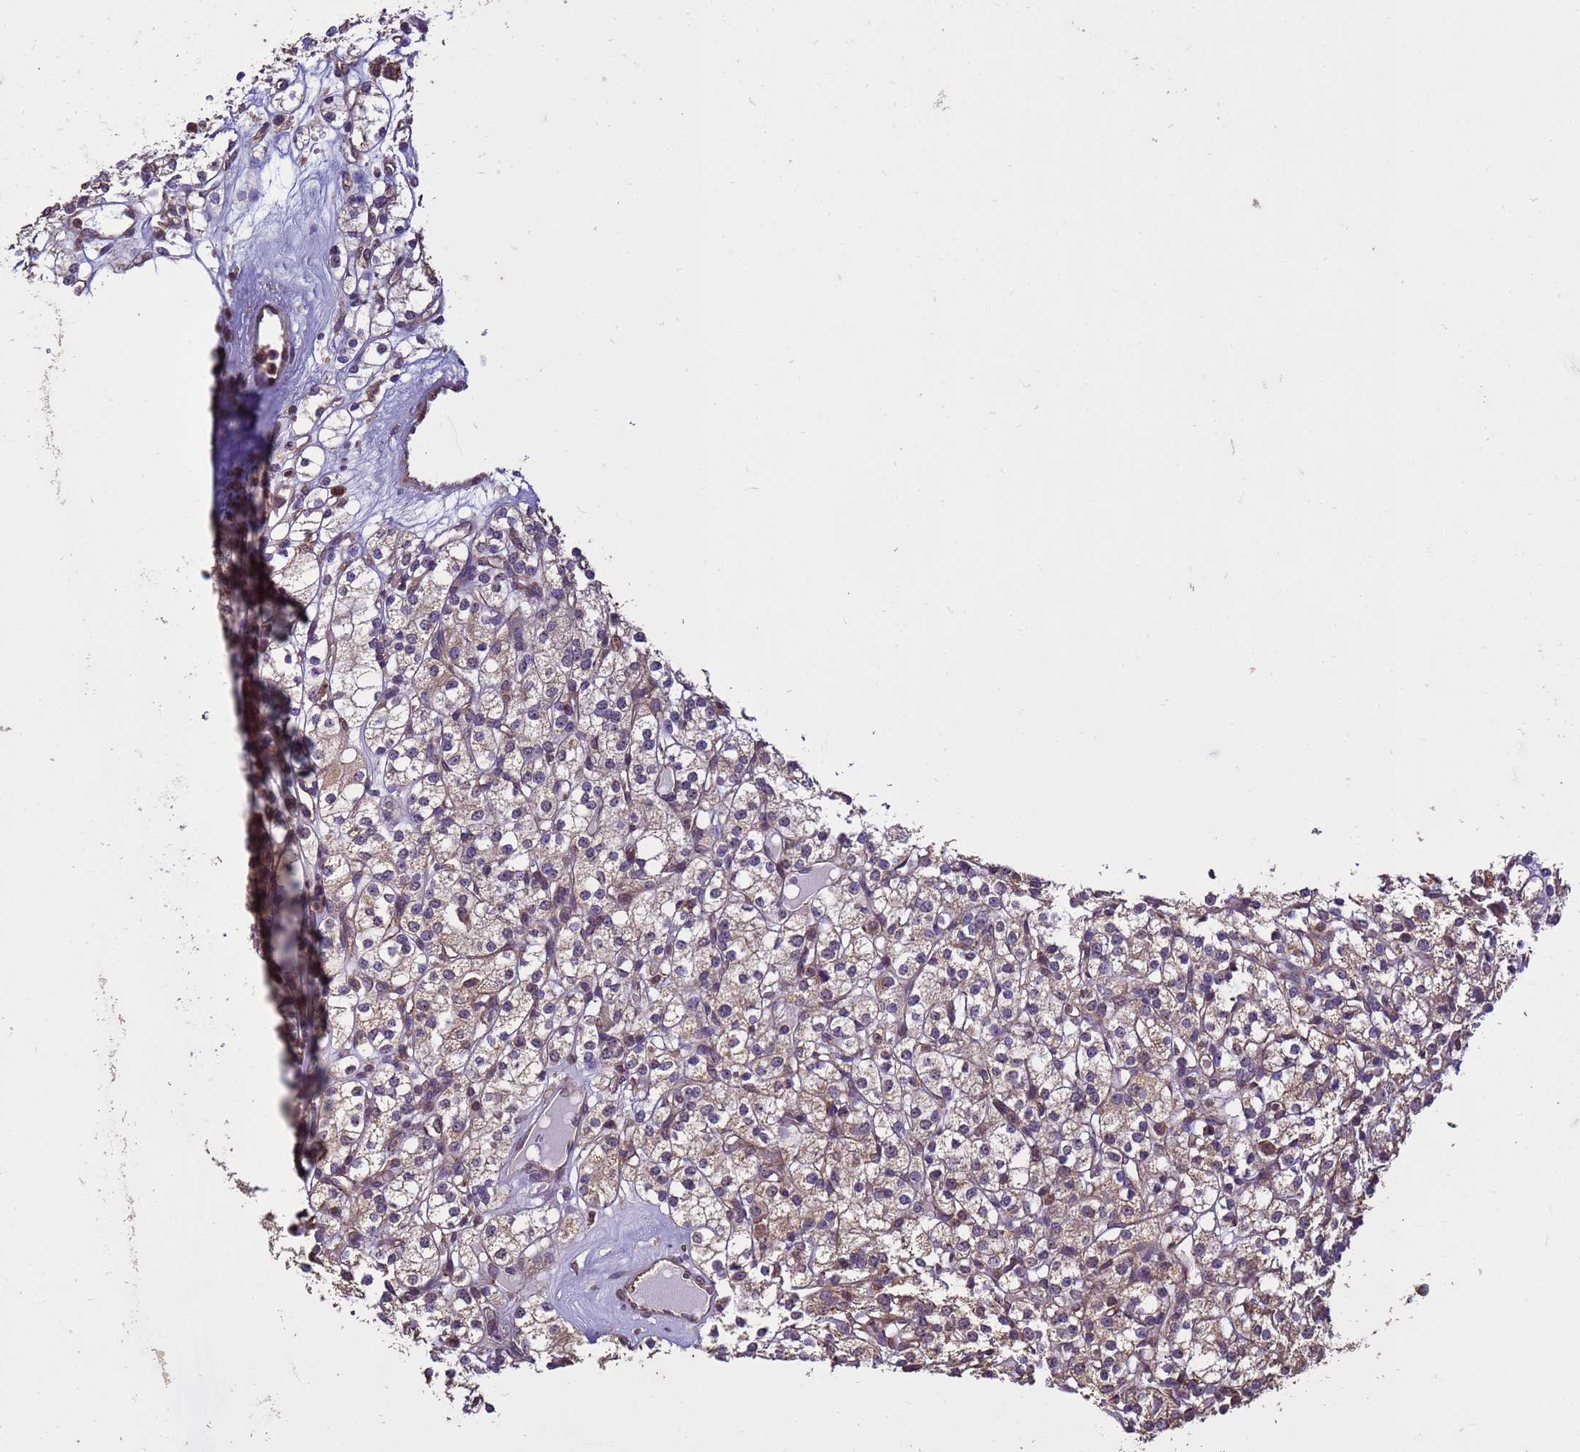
{"staining": {"intensity": "weak", "quantity": ">75%", "location": "cytoplasmic/membranous"}, "tissue": "renal cancer", "cell_type": "Tumor cells", "image_type": "cancer", "snomed": [{"axis": "morphology", "description": "Adenocarcinoma, NOS"}, {"axis": "topography", "description": "Kidney"}], "caption": "Immunohistochemistry of renal cancer (adenocarcinoma) displays low levels of weak cytoplasmic/membranous staining in approximately >75% of tumor cells.", "gene": "P2RX7", "patient": {"sex": "male", "age": 77}}